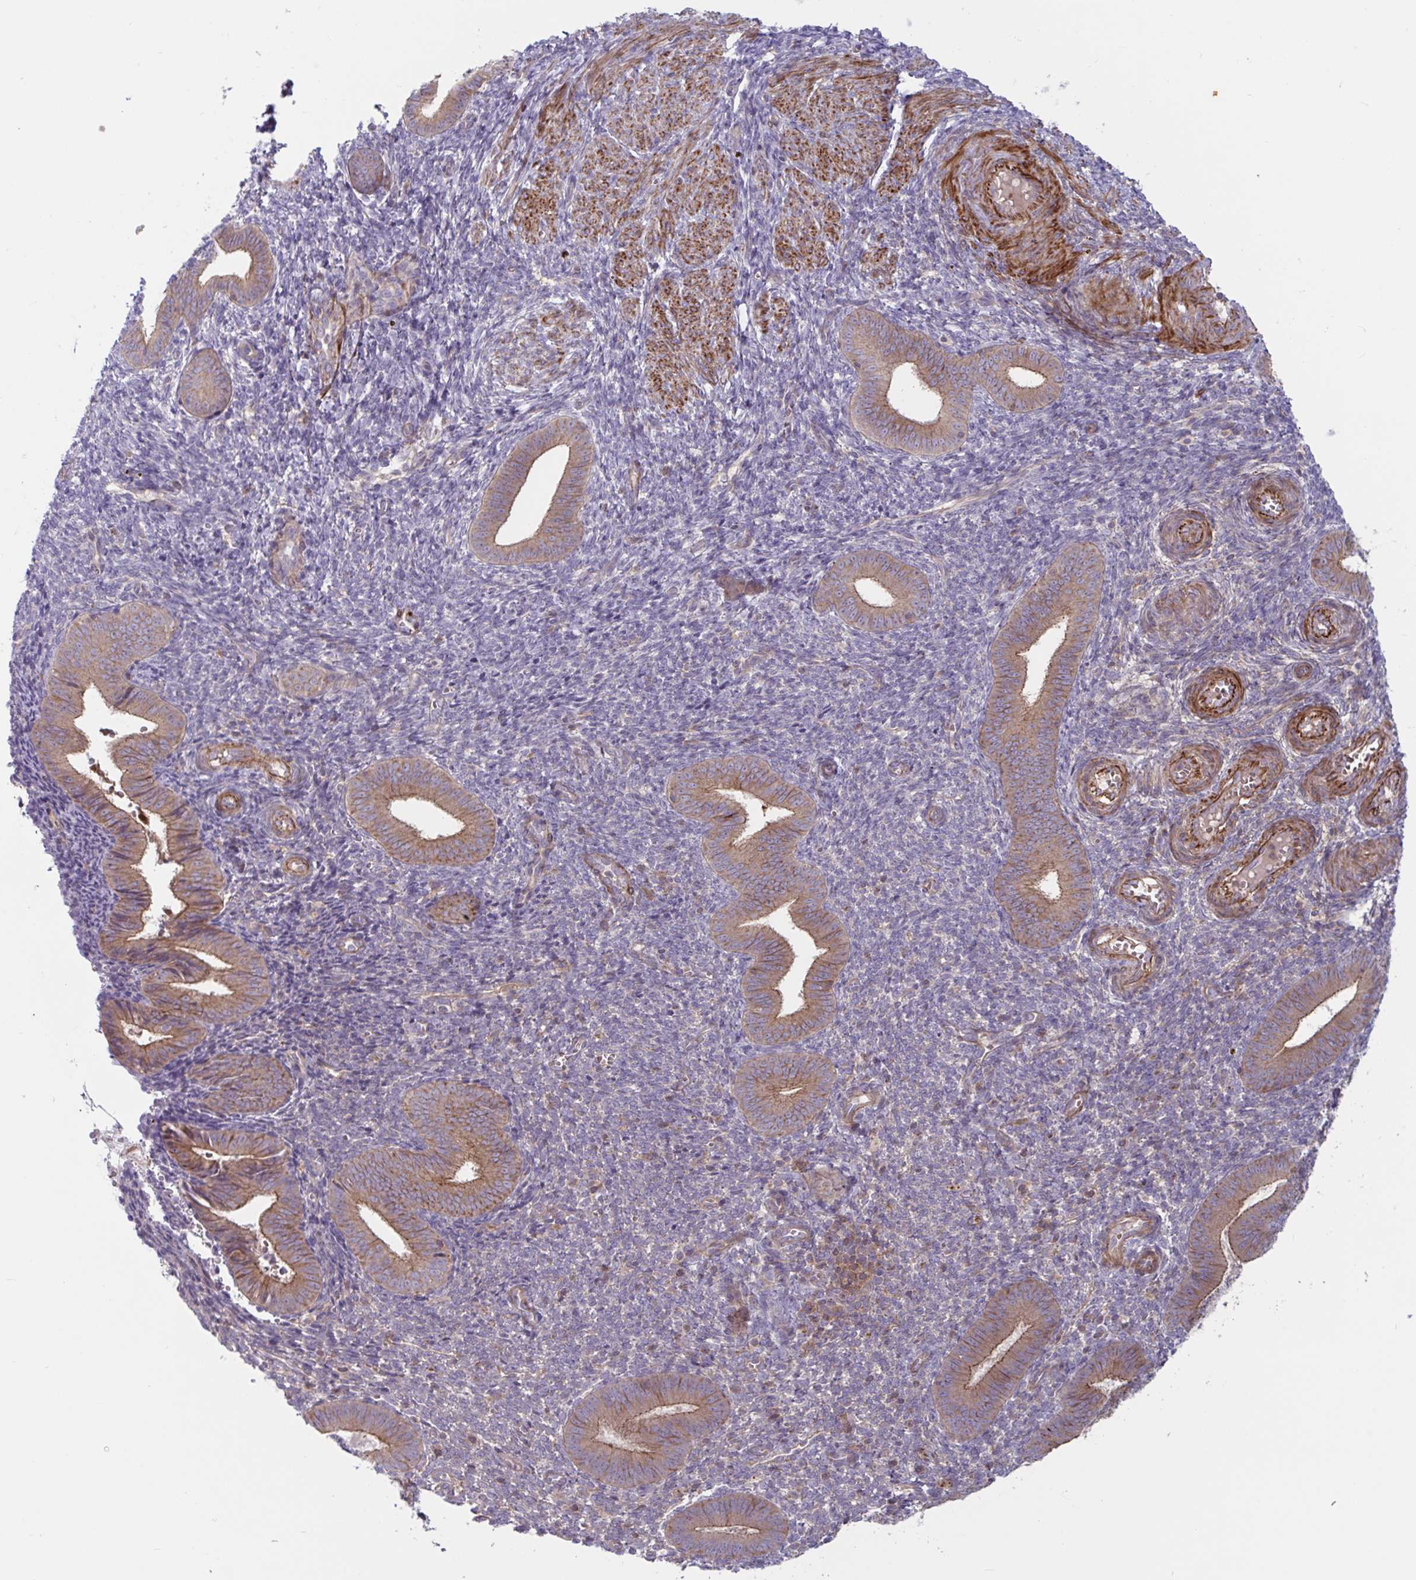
{"staining": {"intensity": "negative", "quantity": "none", "location": "none"}, "tissue": "endometrium", "cell_type": "Cells in endometrial stroma", "image_type": "normal", "snomed": [{"axis": "morphology", "description": "Normal tissue, NOS"}, {"axis": "topography", "description": "Endometrium"}], "caption": "Cells in endometrial stroma show no significant expression in normal endometrium. (Brightfield microscopy of DAB immunohistochemistry (IHC) at high magnification).", "gene": "TANK", "patient": {"sex": "female", "age": 25}}